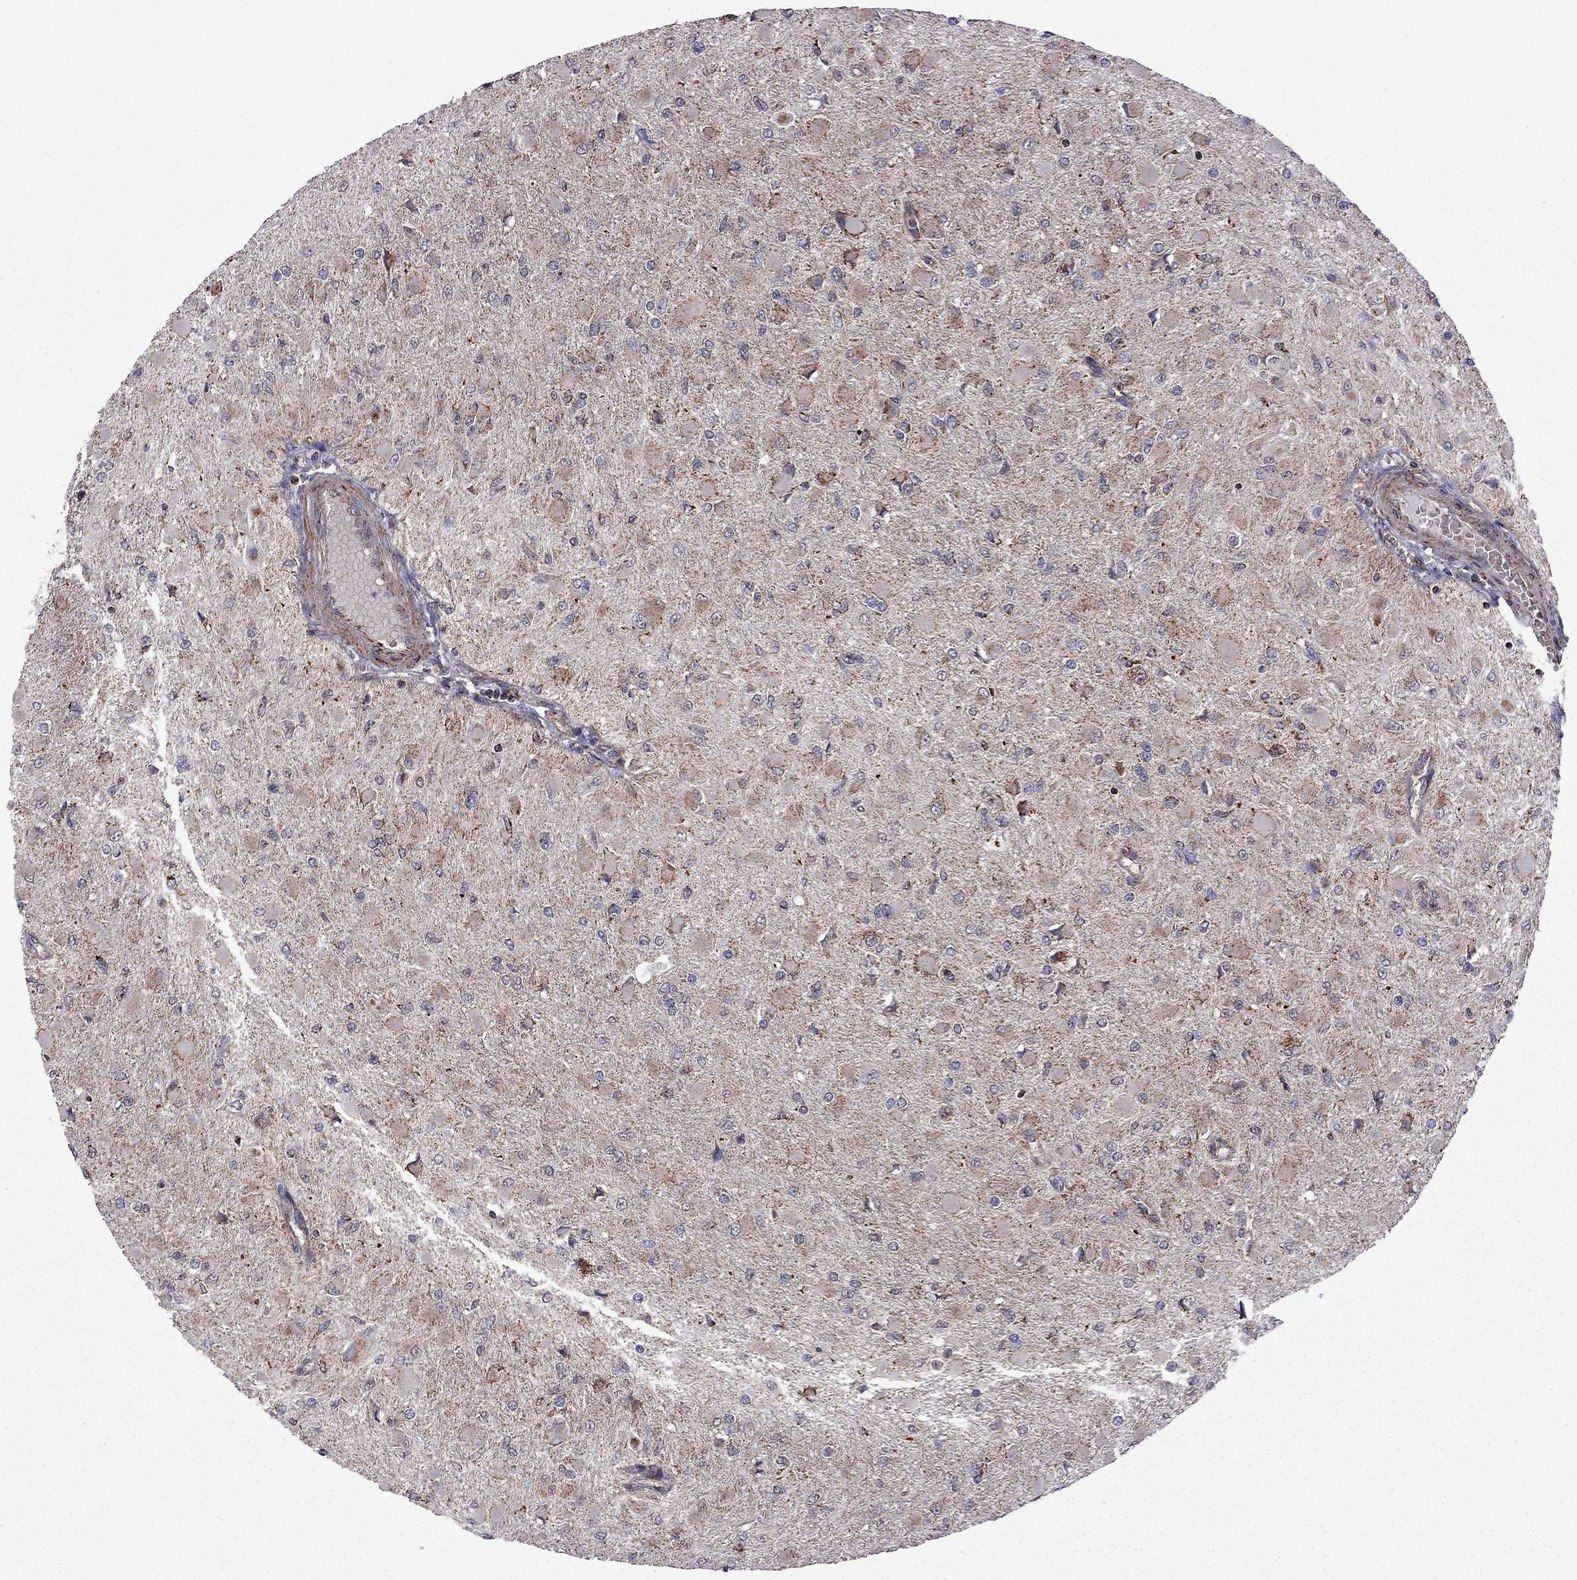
{"staining": {"intensity": "negative", "quantity": "none", "location": "none"}, "tissue": "glioma", "cell_type": "Tumor cells", "image_type": "cancer", "snomed": [{"axis": "morphology", "description": "Glioma, malignant, High grade"}, {"axis": "topography", "description": "Cerebral cortex"}], "caption": "A high-resolution photomicrograph shows immunohistochemistry (IHC) staining of high-grade glioma (malignant), which displays no significant expression in tumor cells.", "gene": "TAB2", "patient": {"sex": "female", "age": 36}}